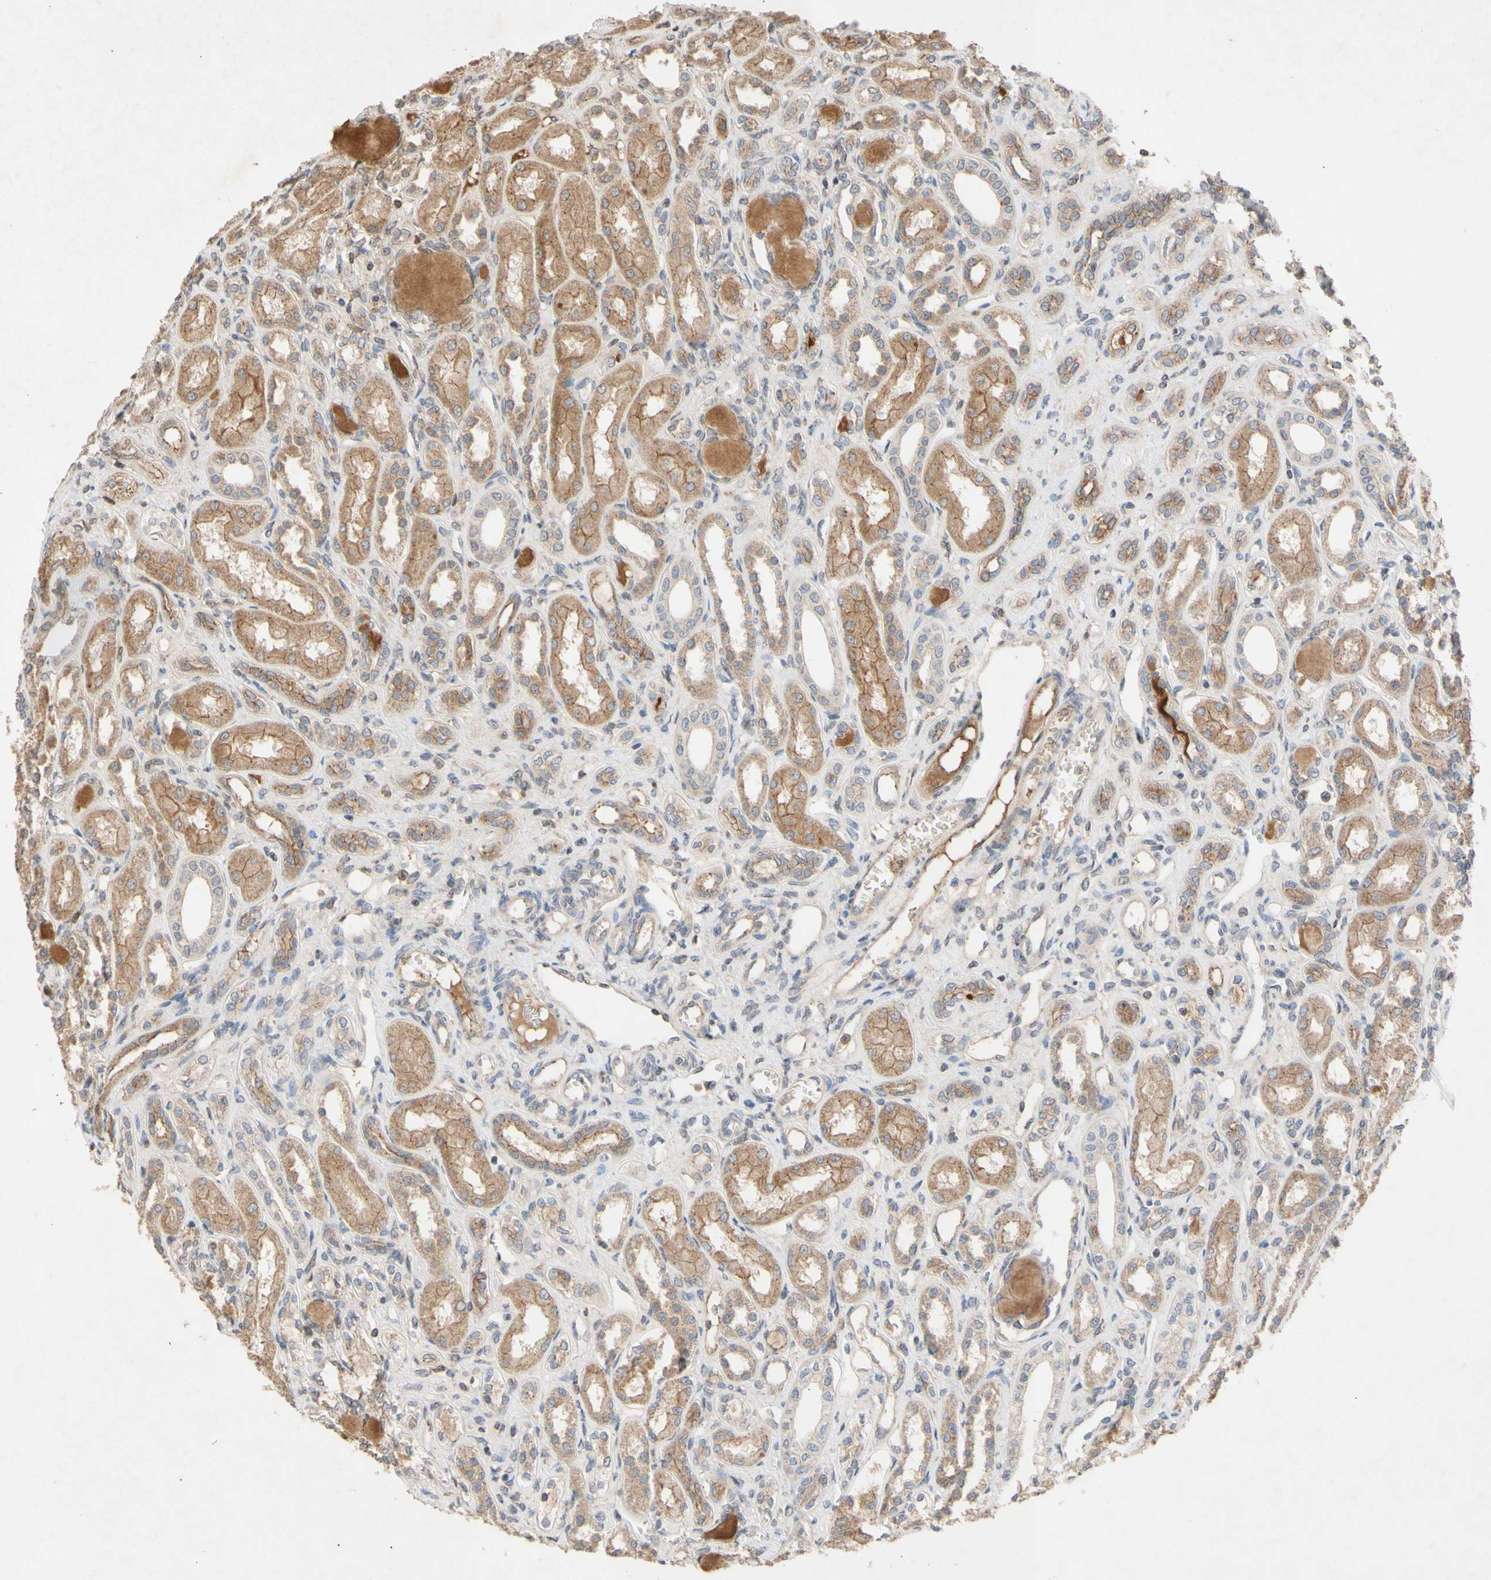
{"staining": {"intensity": "weak", "quantity": ">75%", "location": "cytoplasmic/membranous"}, "tissue": "kidney", "cell_type": "Cells in glomeruli", "image_type": "normal", "snomed": [{"axis": "morphology", "description": "Normal tissue, NOS"}, {"axis": "topography", "description": "Kidney"}], "caption": "High-power microscopy captured an immunohistochemistry histopathology image of normal kidney, revealing weak cytoplasmic/membranous positivity in about >75% of cells in glomeruli.", "gene": "NECTIN3", "patient": {"sex": "male", "age": 7}}